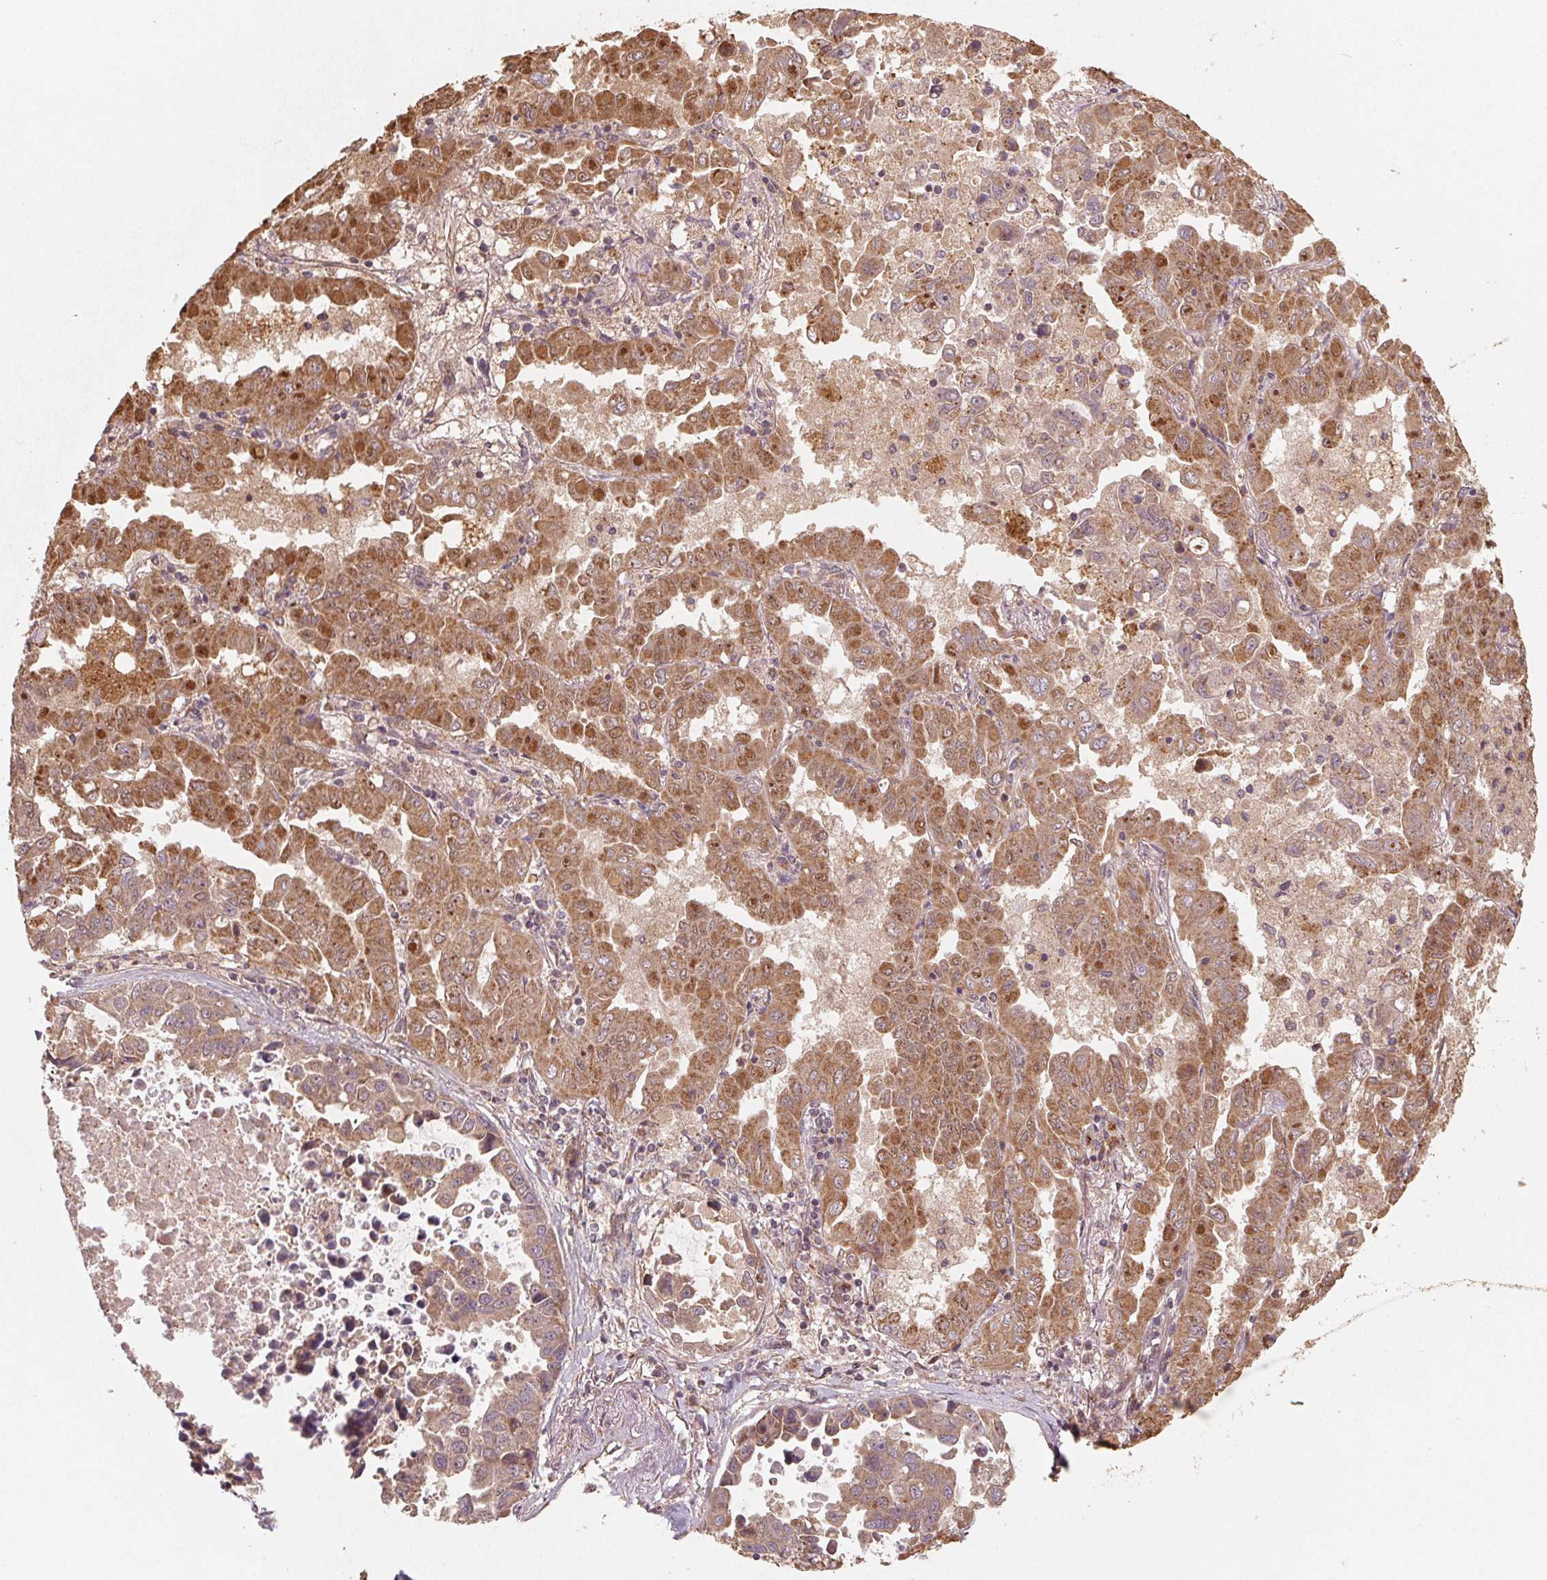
{"staining": {"intensity": "moderate", "quantity": ">75%", "location": "cytoplasmic/membranous"}, "tissue": "lung cancer", "cell_type": "Tumor cells", "image_type": "cancer", "snomed": [{"axis": "morphology", "description": "Adenocarcinoma, NOS"}, {"axis": "topography", "description": "Lung"}], "caption": "Lung cancer stained for a protein demonstrates moderate cytoplasmic/membranous positivity in tumor cells. The protein is shown in brown color, while the nuclei are stained blue.", "gene": "WBP2", "patient": {"sex": "male", "age": 64}}